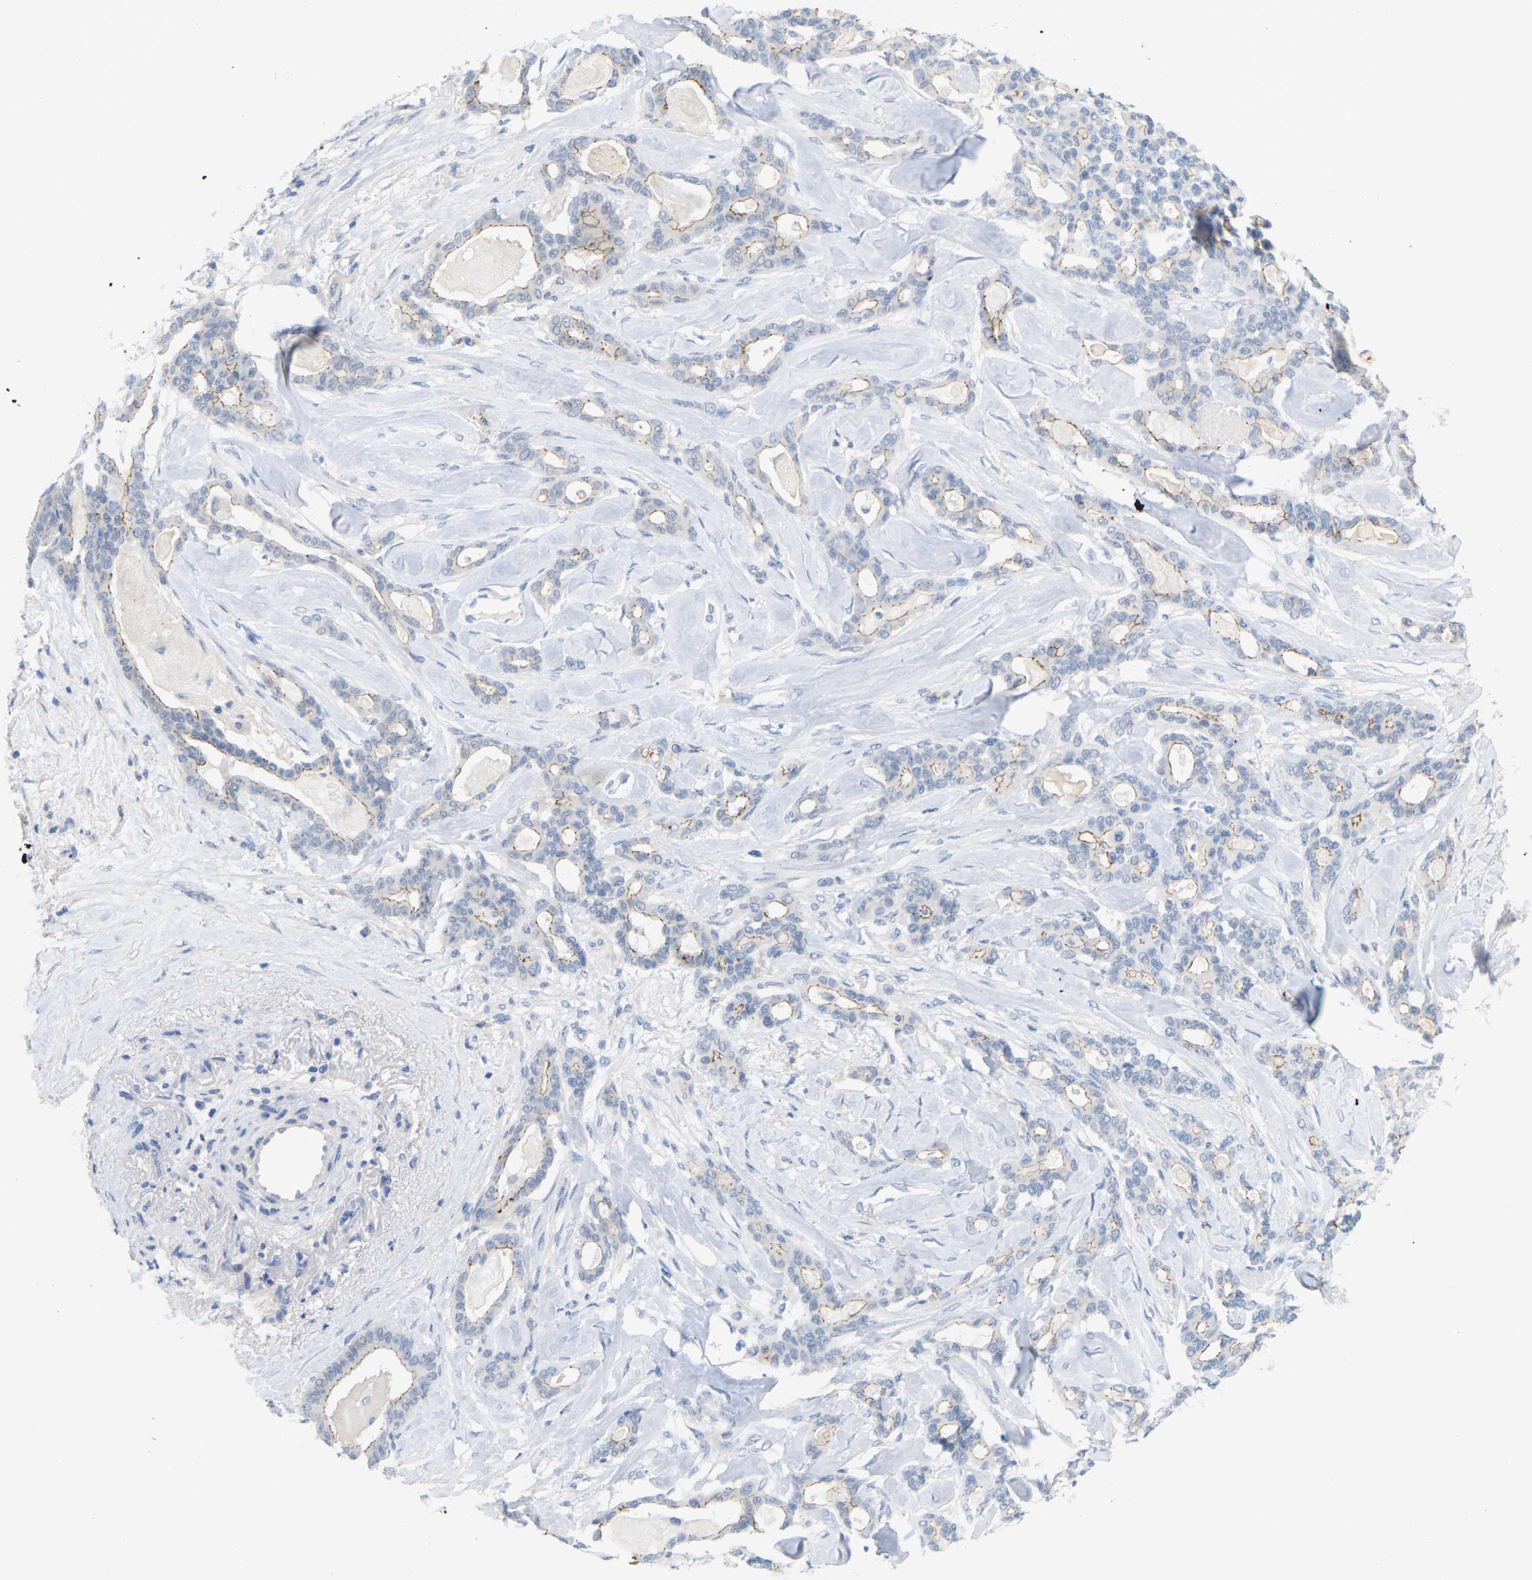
{"staining": {"intensity": "moderate", "quantity": "<25%", "location": "cytoplasmic/membranous"}, "tissue": "pancreatic cancer", "cell_type": "Tumor cells", "image_type": "cancer", "snomed": [{"axis": "morphology", "description": "Adenocarcinoma, NOS"}, {"axis": "topography", "description": "Pancreas"}], "caption": "A high-resolution photomicrograph shows immunohistochemistry staining of adenocarcinoma (pancreatic), which displays moderate cytoplasmic/membranous positivity in about <25% of tumor cells.", "gene": "CLDN3", "patient": {"sex": "male", "age": 63}}